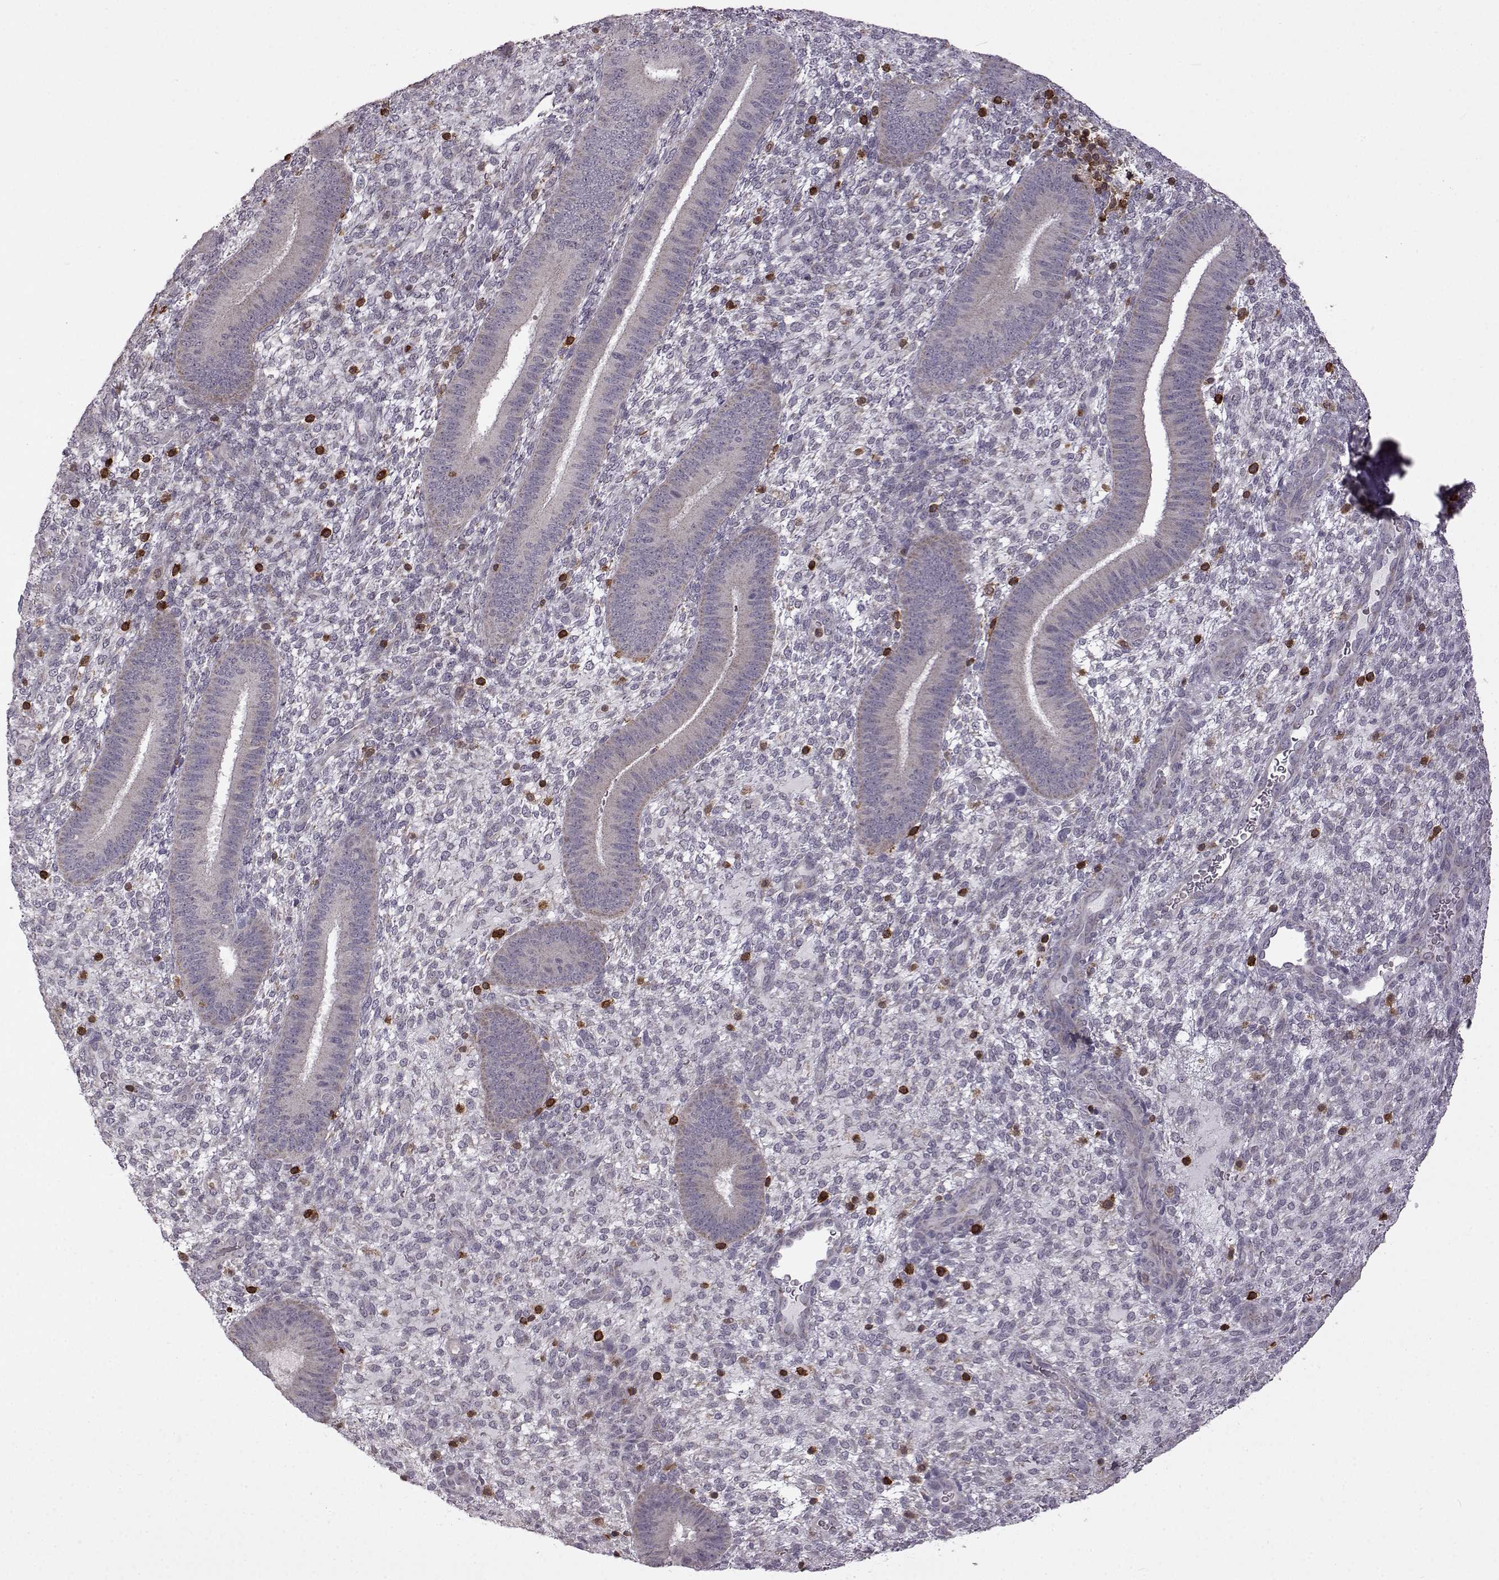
{"staining": {"intensity": "negative", "quantity": "none", "location": "none"}, "tissue": "endometrium", "cell_type": "Cells in endometrial stroma", "image_type": "normal", "snomed": [{"axis": "morphology", "description": "Normal tissue, NOS"}, {"axis": "topography", "description": "Endometrium"}], "caption": "Endometrium was stained to show a protein in brown. There is no significant expression in cells in endometrial stroma. (DAB IHC with hematoxylin counter stain).", "gene": "DOK2", "patient": {"sex": "female", "age": 39}}